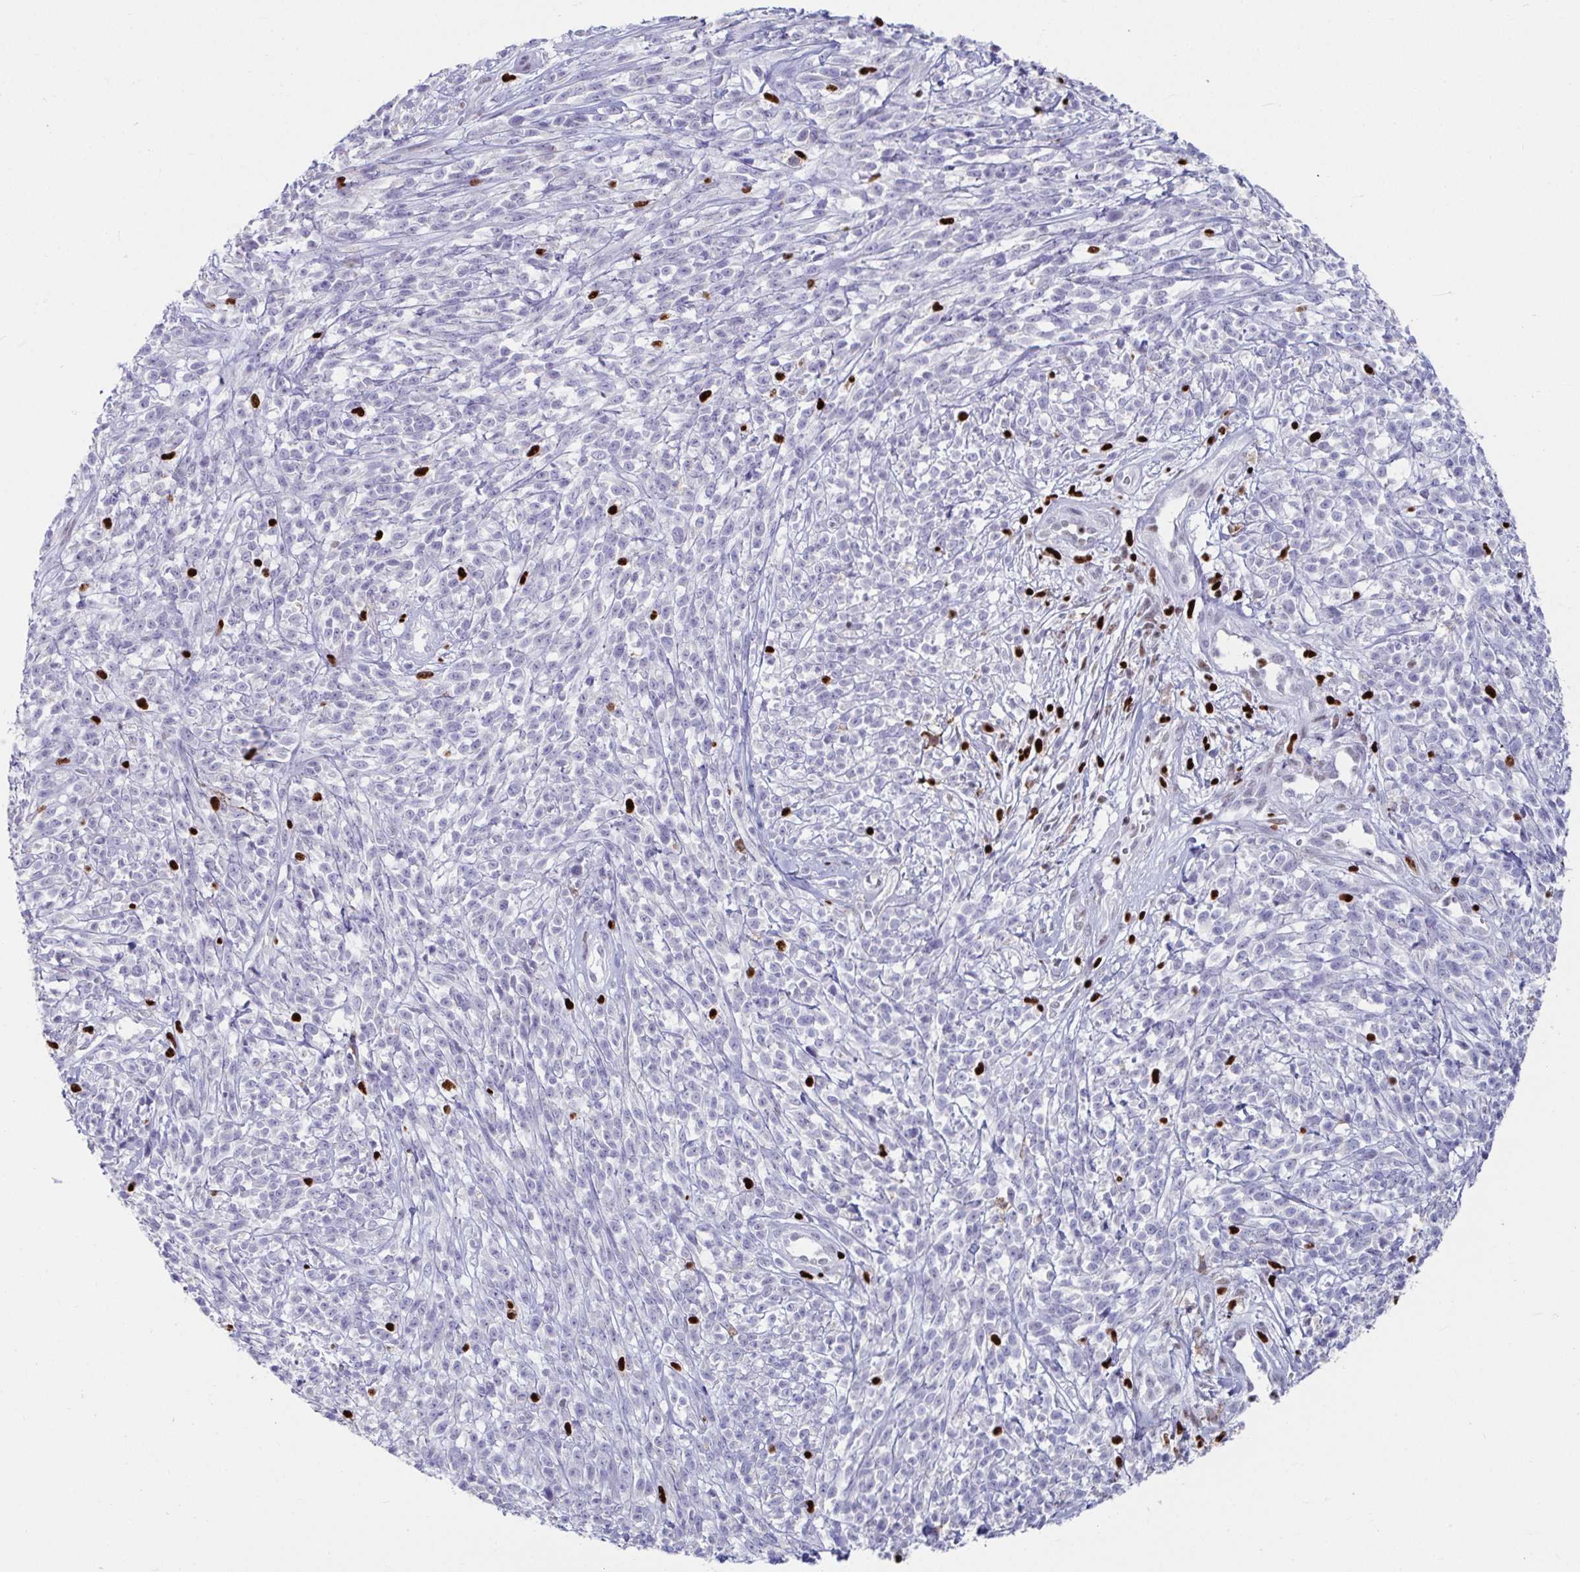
{"staining": {"intensity": "negative", "quantity": "none", "location": "none"}, "tissue": "melanoma", "cell_type": "Tumor cells", "image_type": "cancer", "snomed": [{"axis": "morphology", "description": "Malignant melanoma, NOS"}, {"axis": "topography", "description": "Skin"}, {"axis": "topography", "description": "Skin of trunk"}], "caption": "Melanoma was stained to show a protein in brown. There is no significant positivity in tumor cells.", "gene": "ZNF586", "patient": {"sex": "male", "age": 74}}